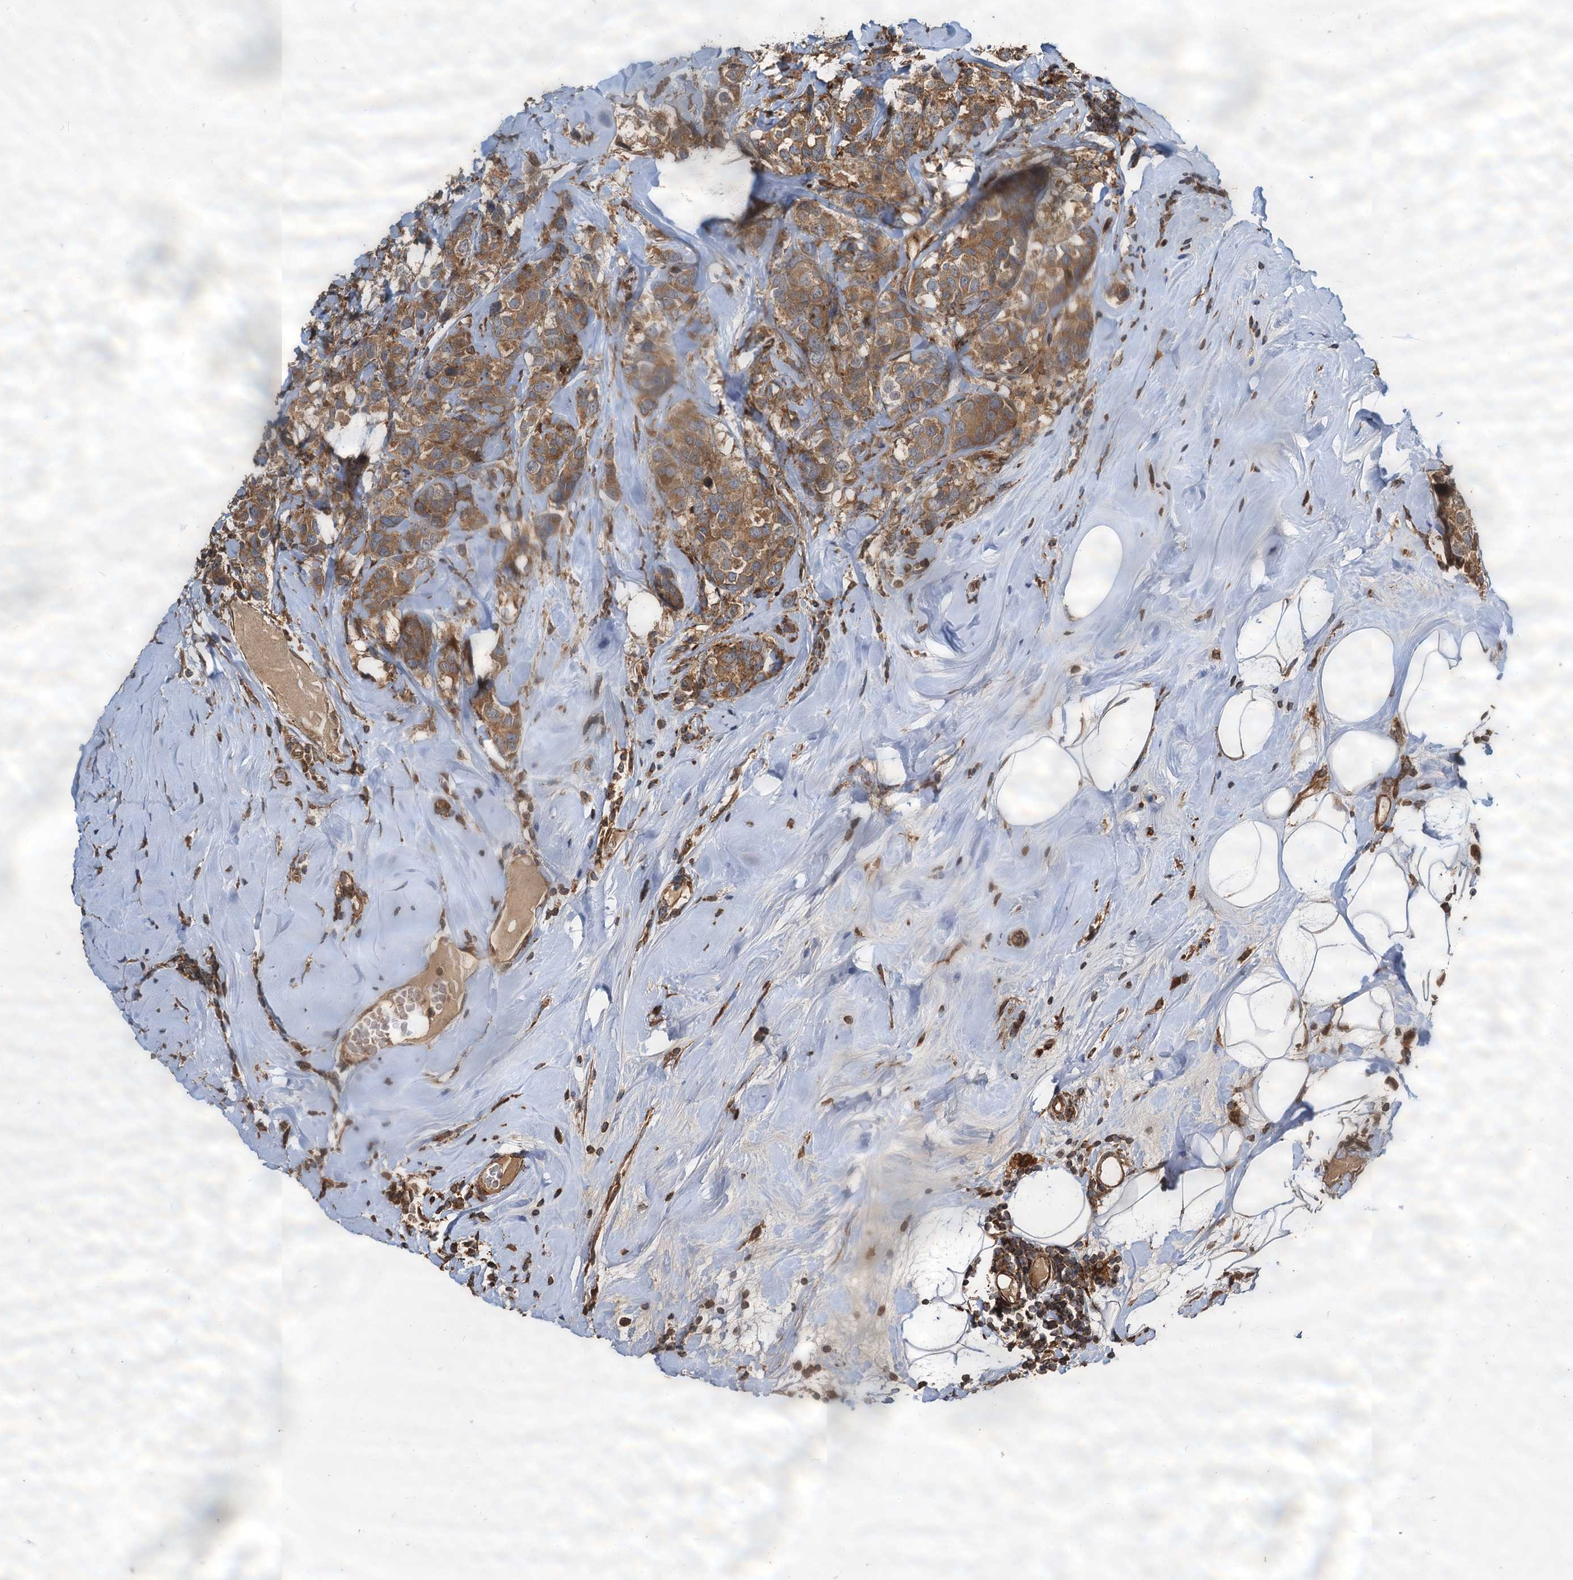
{"staining": {"intensity": "moderate", "quantity": ">75%", "location": "cytoplasmic/membranous"}, "tissue": "breast cancer", "cell_type": "Tumor cells", "image_type": "cancer", "snomed": [{"axis": "morphology", "description": "Lobular carcinoma"}, {"axis": "topography", "description": "Breast"}], "caption": "Breast lobular carcinoma tissue displays moderate cytoplasmic/membranous expression in approximately >75% of tumor cells, visualized by immunohistochemistry.", "gene": "WDR73", "patient": {"sex": "female", "age": 59}}